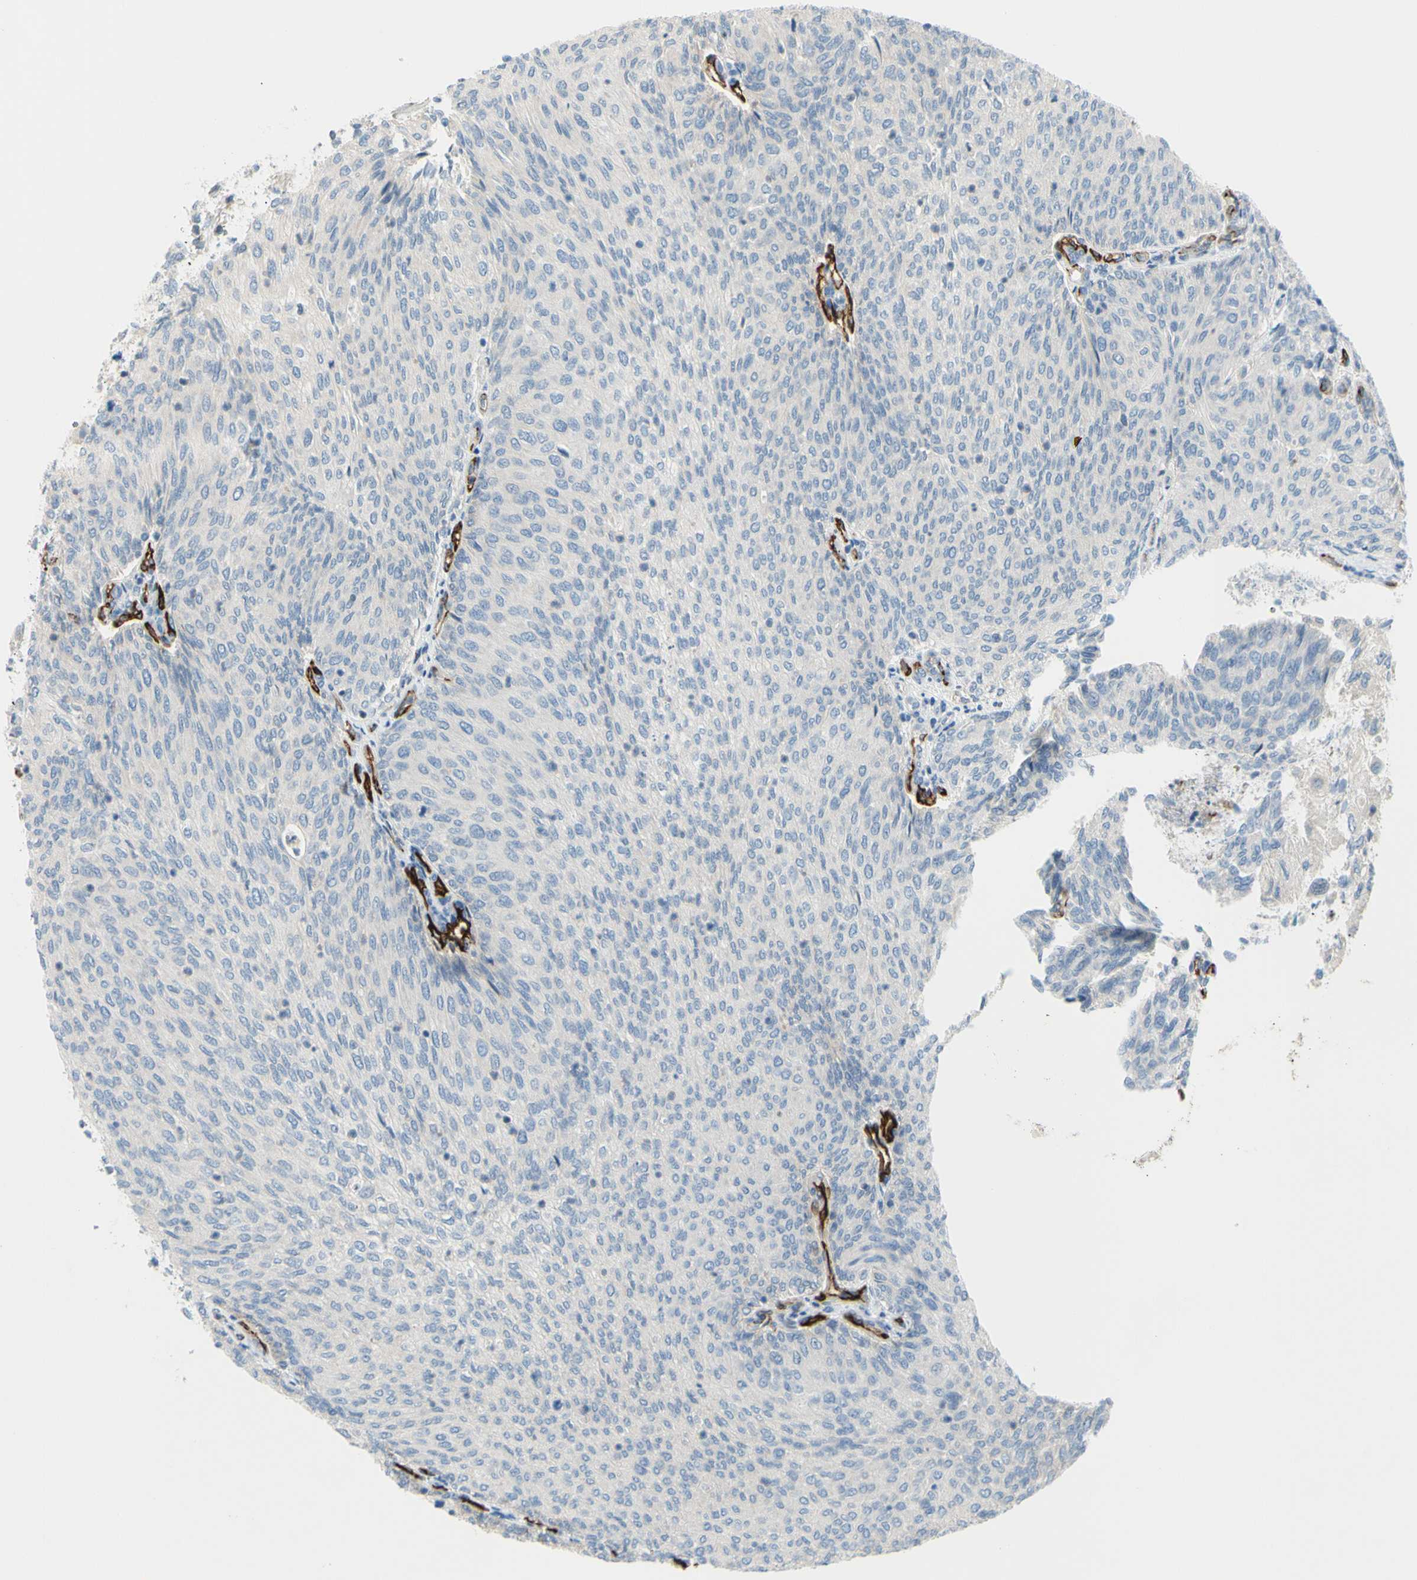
{"staining": {"intensity": "negative", "quantity": "none", "location": "none"}, "tissue": "urothelial cancer", "cell_type": "Tumor cells", "image_type": "cancer", "snomed": [{"axis": "morphology", "description": "Urothelial carcinoma, Low grade"}, {"axis": "topography", "description": "Urinary bladder"}], "caption": "High power microscopy photomicrograph of an IHC micrograph of urothelial cancer, revealing no significant expression in tumor cells.", "gene": "PRRG2", "patient": {"sex": "female", "age": 79}}